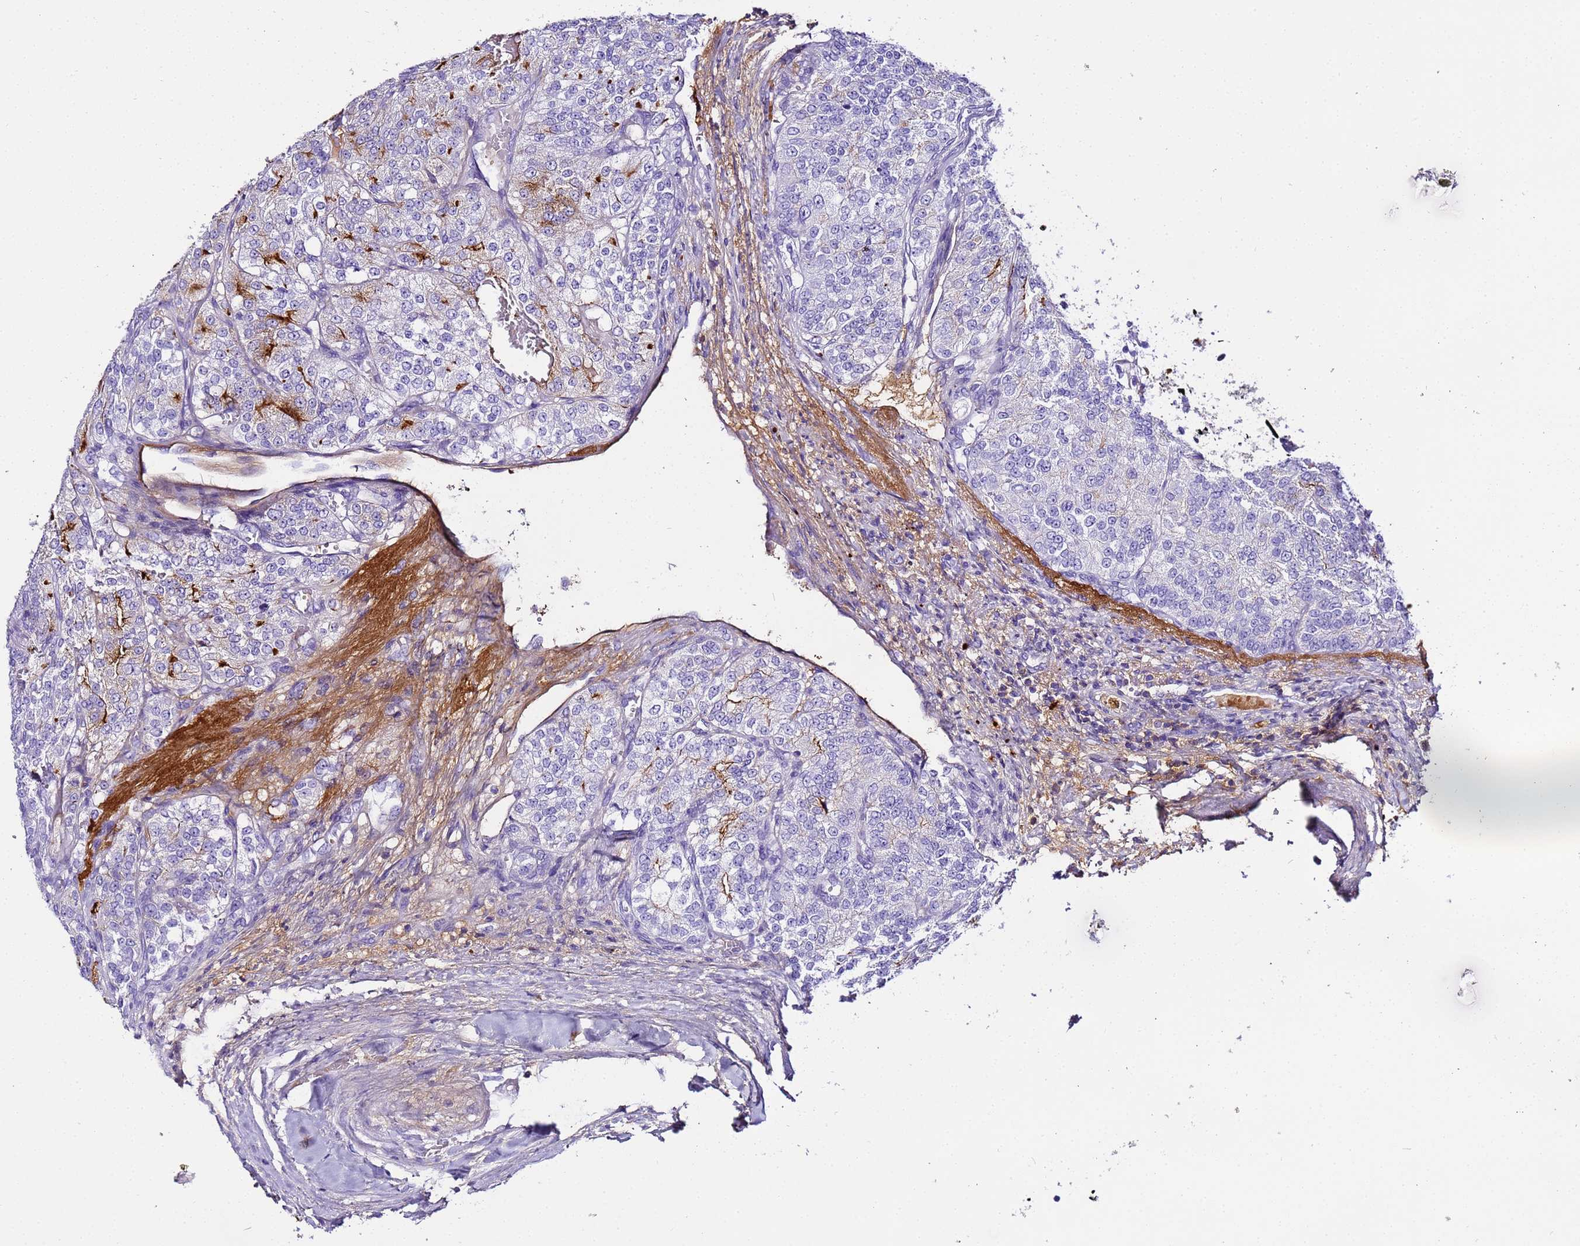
{"staining": {"intensity": "negative", "quantity": "none", "location": "none"}, "tissue": "renal cancer", "cell_type": "Tumor cells", "image_type": "cancer", "snomed": [{"axis": "morphology", "description": "Adenocarcinoma, NOS"}, {"axis": "topography", "description": "Kidney"}], "caption": "The micrograph demonstrates no significant positivity in tumor cells of adenocarcinoma (renal).", "gene": "CFHR2", "patient": {"sex": "female", "age": 63}}